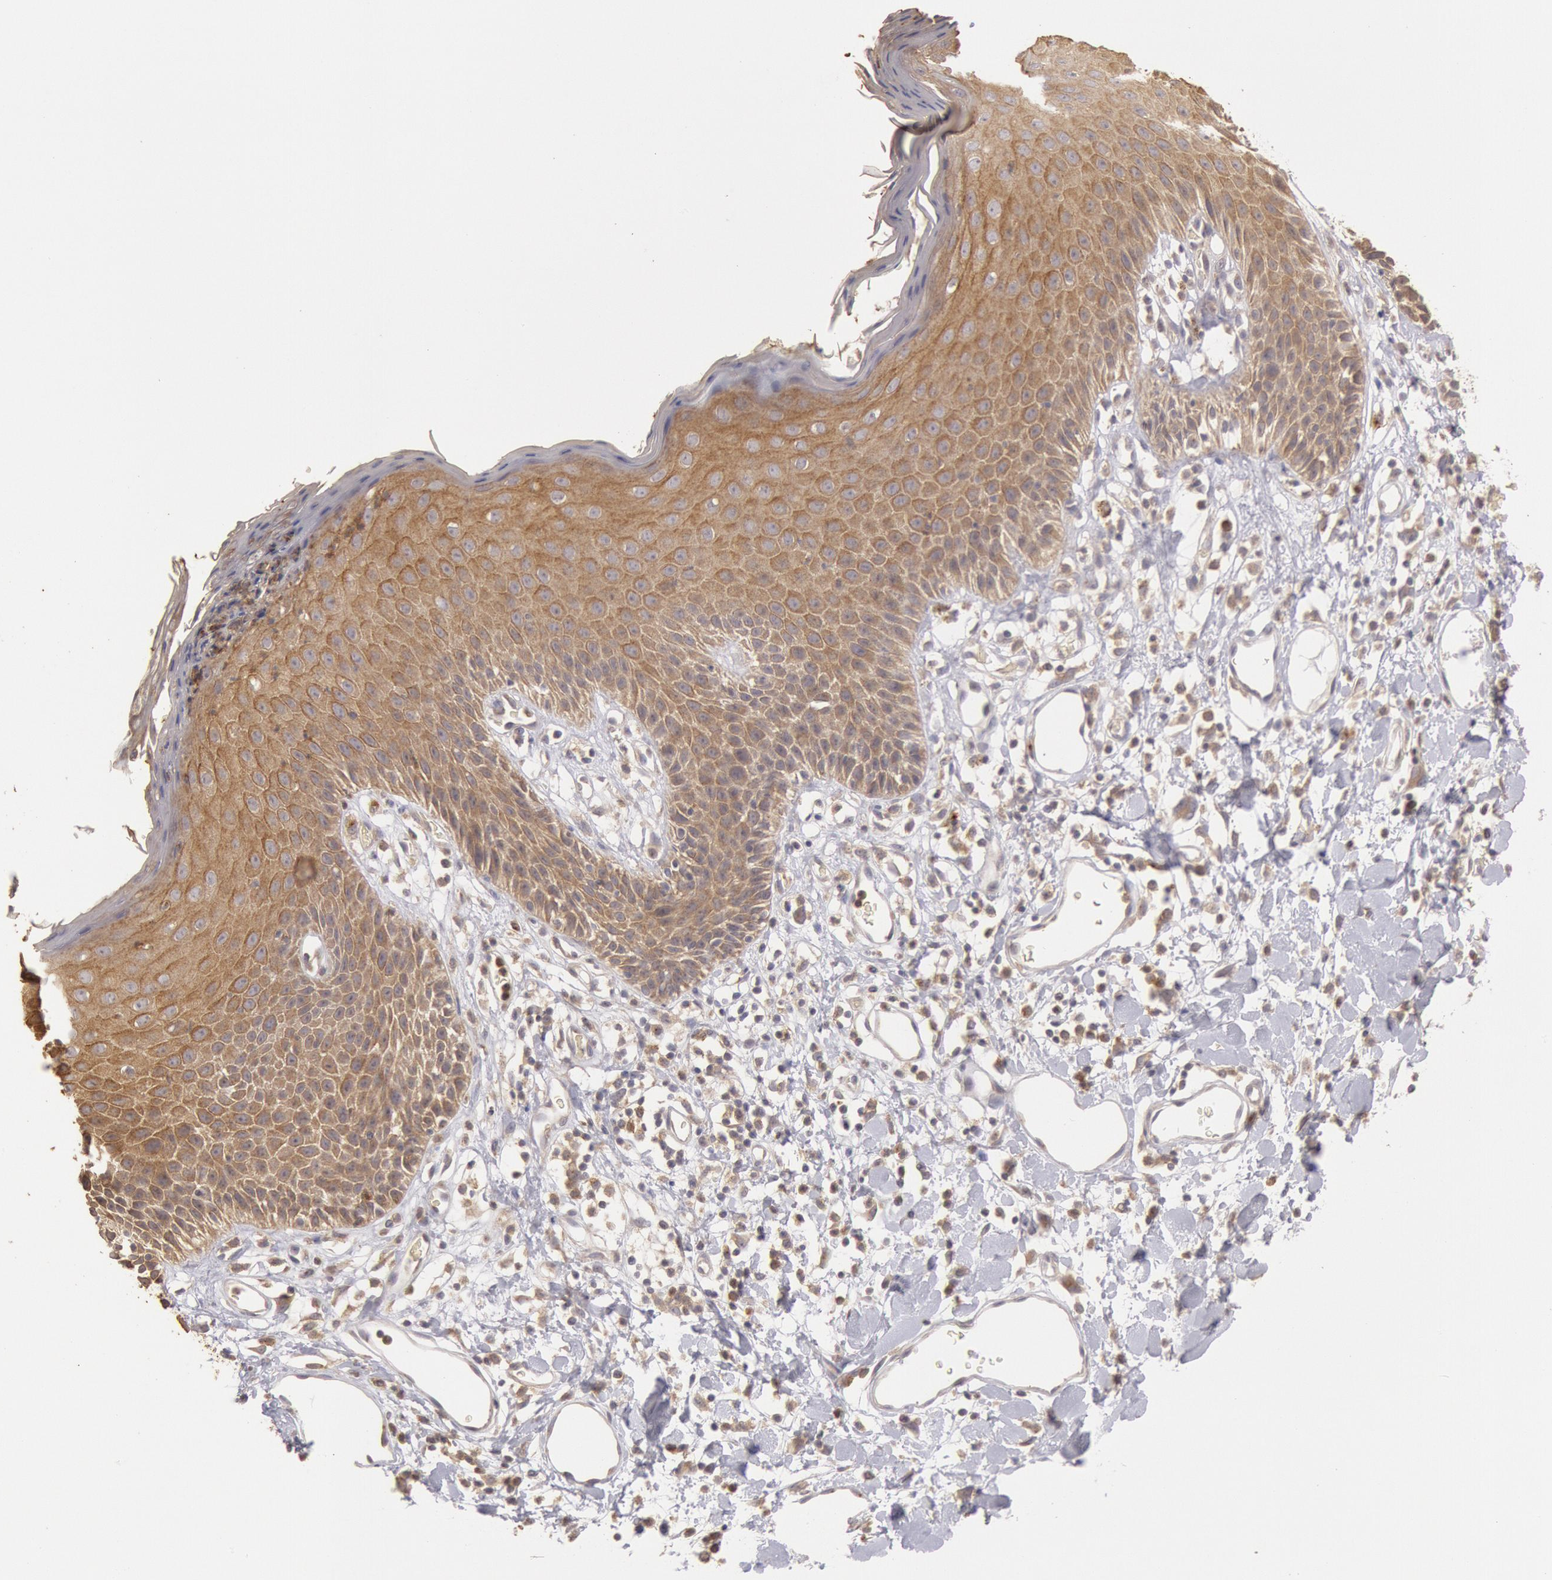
{"staining": {"intensity": "strong", "quantity": ">75%", "location": "cytoplasmic/membranous"}, "tissue": "skin", "cell_type": "Epidermal cells", "image_type": "normal", "snomed": [{"axis": "morphology", "description": "Normal tissue, NOS"}, {"axis": "topography", "description": "Vulva"}, {"axis": "topography", "description": "Peripheral nerve tissue"}], "caption": "Strong cytoplasmic/membranous protein staining is present in about >75% of epidermal cells in skin. (IHC, brightfield microscopy, high magnification).", "gene": "PLA2G6", "patient": {"sex": "female", "age": 68}}